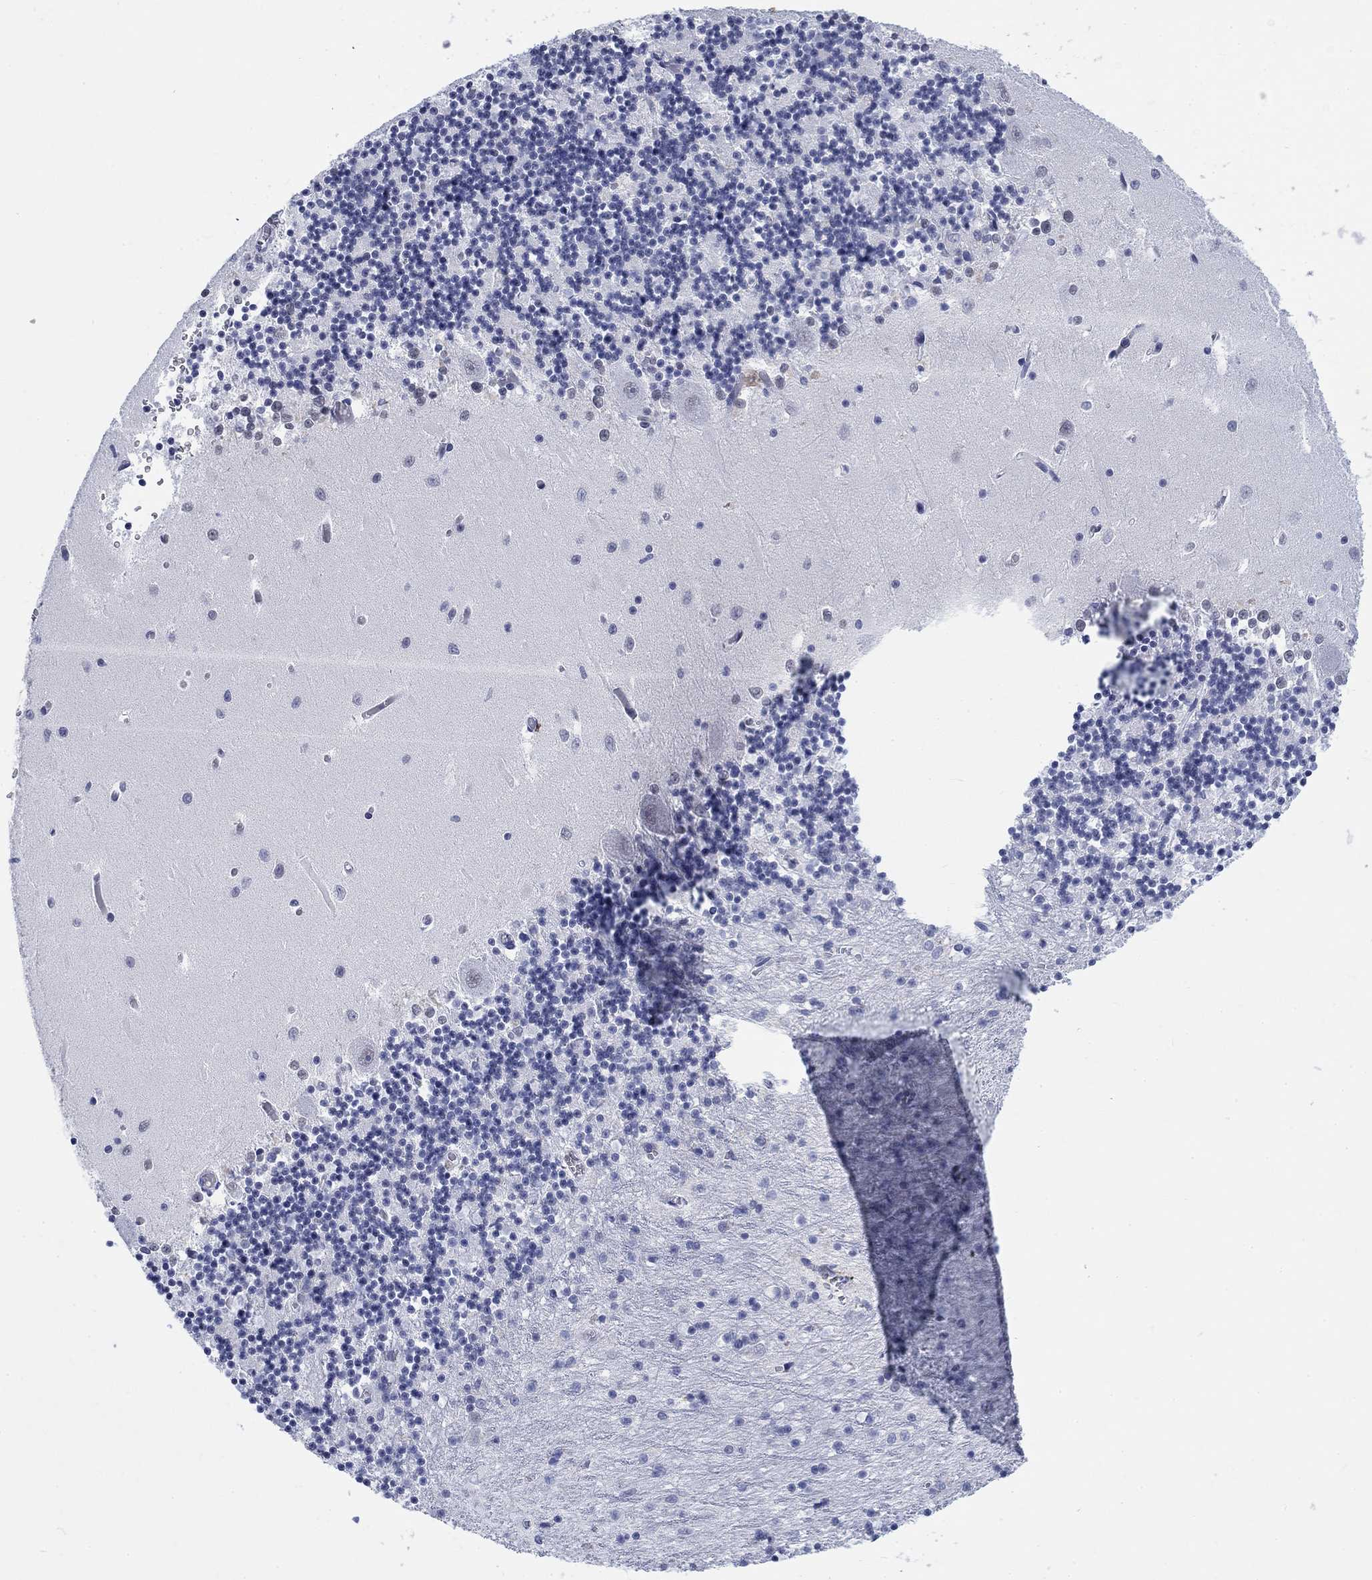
{"staining": {"intensity": "negative", "quantity": "none", "location": "none"}, "tissue": "cerebellum", "cell_type": "Cells in granular layer", "image_type": "normal", "snomed": [{"axis": "morphology", "description": "Normal tissue, NOS"}, {"axis": "topography", "description": "Cerebellum"}], "caption": "IHC of benign human cerebellum exhibits no expression in cells in granular layer. (DAB IHC, high magnification).", "gene": "KRT76", "patient": {"sex": "female", "age": 64}}